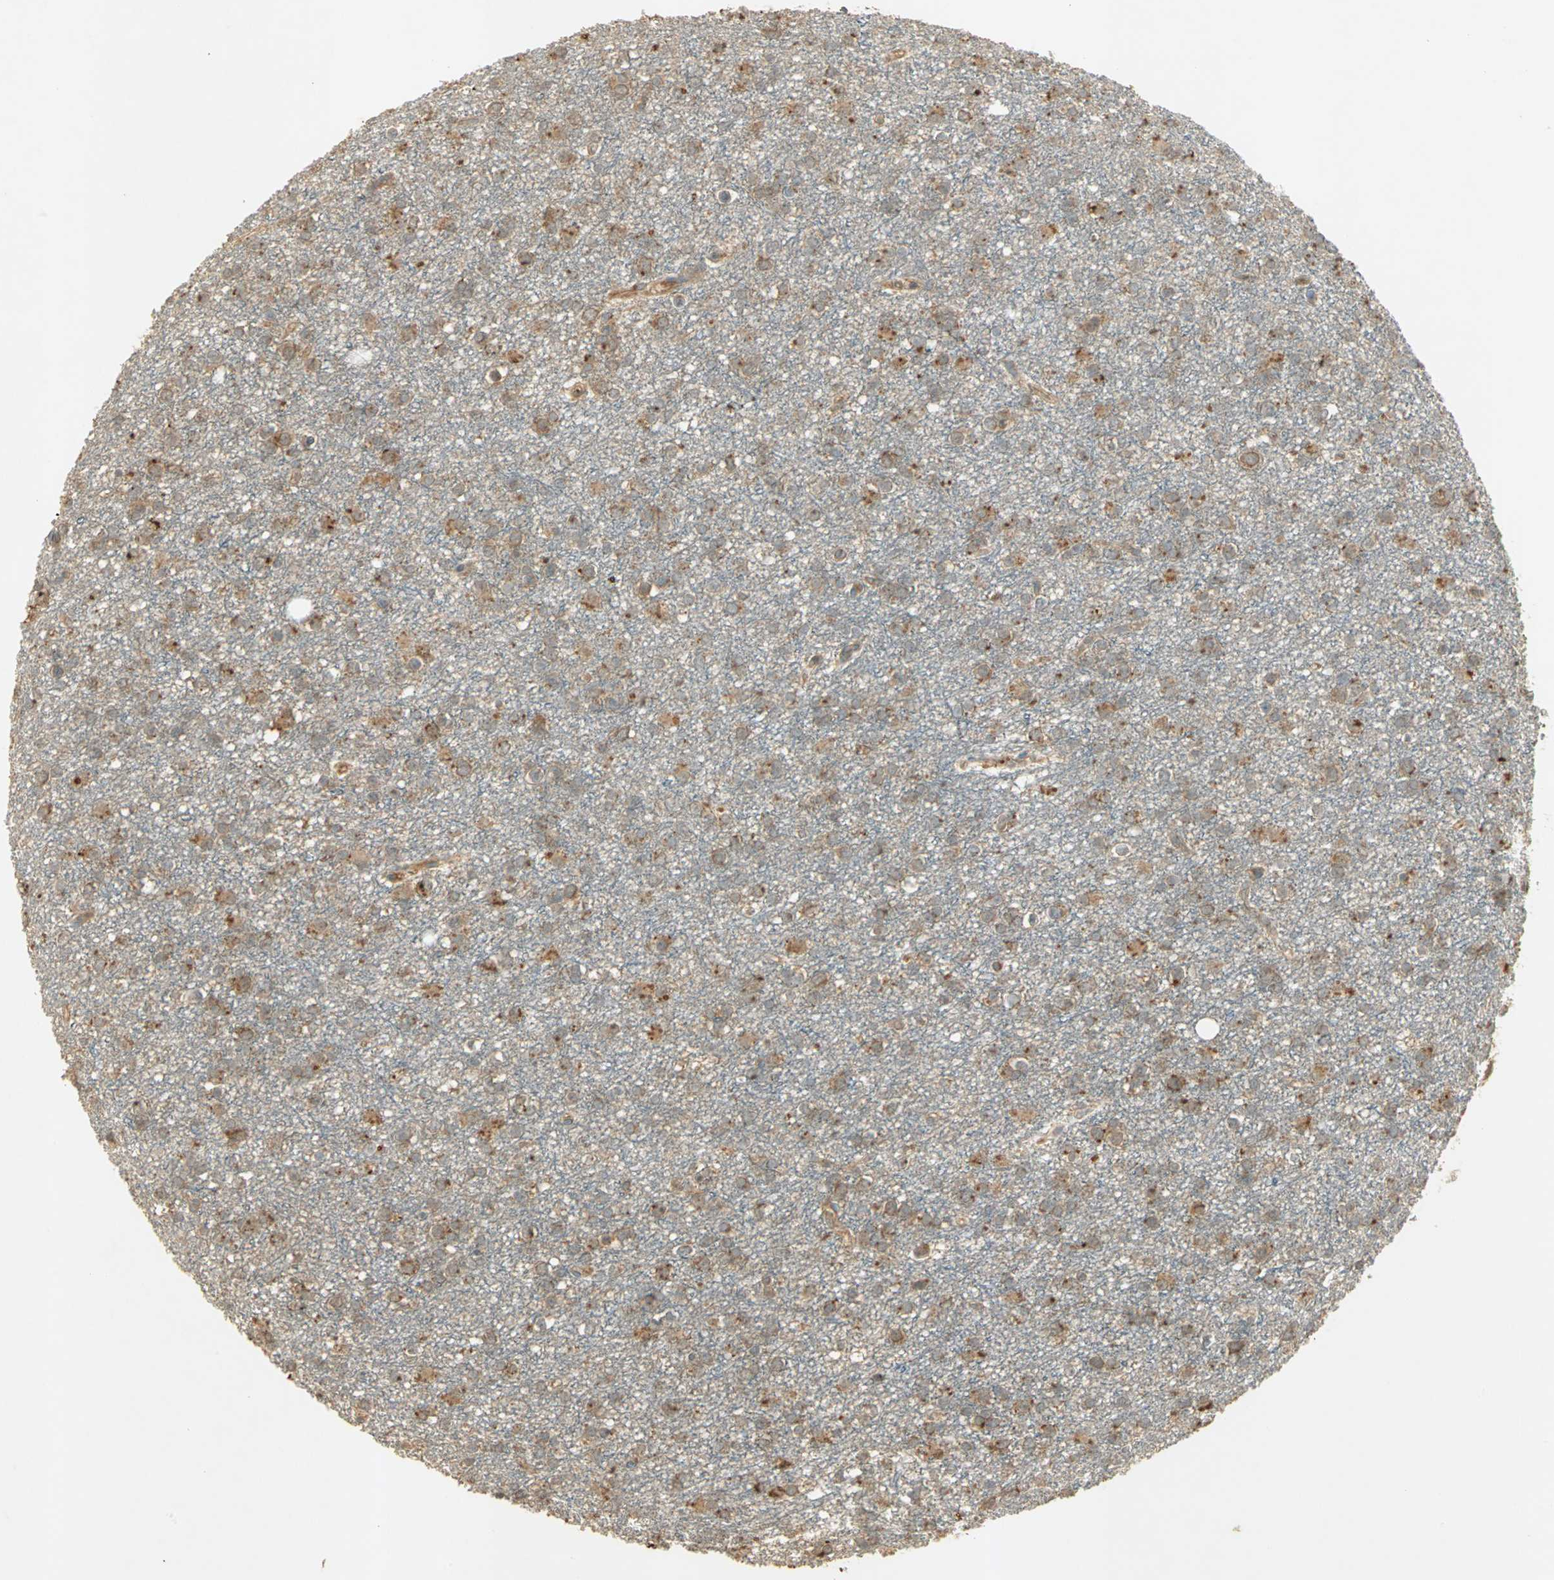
{"staining": {"intensity": "weak", "quantity": "<25%", "location": "cytoplasmic/membranous"}, "tissue": "glioma", "cell_type": "Tumor cells", "image_type": "cancer", "snomed": [{"axis": "morphology", "description": "Glioma, malignant, Low grade"}, {"axis": "topography", "description": "Brain"}], "caption": "Protein analysis of malignant glioma (low-grade) shows no significant positivity in tumor cells.", "gene": "KEAP1", "patient": {"sex": "male", "age": 42}}